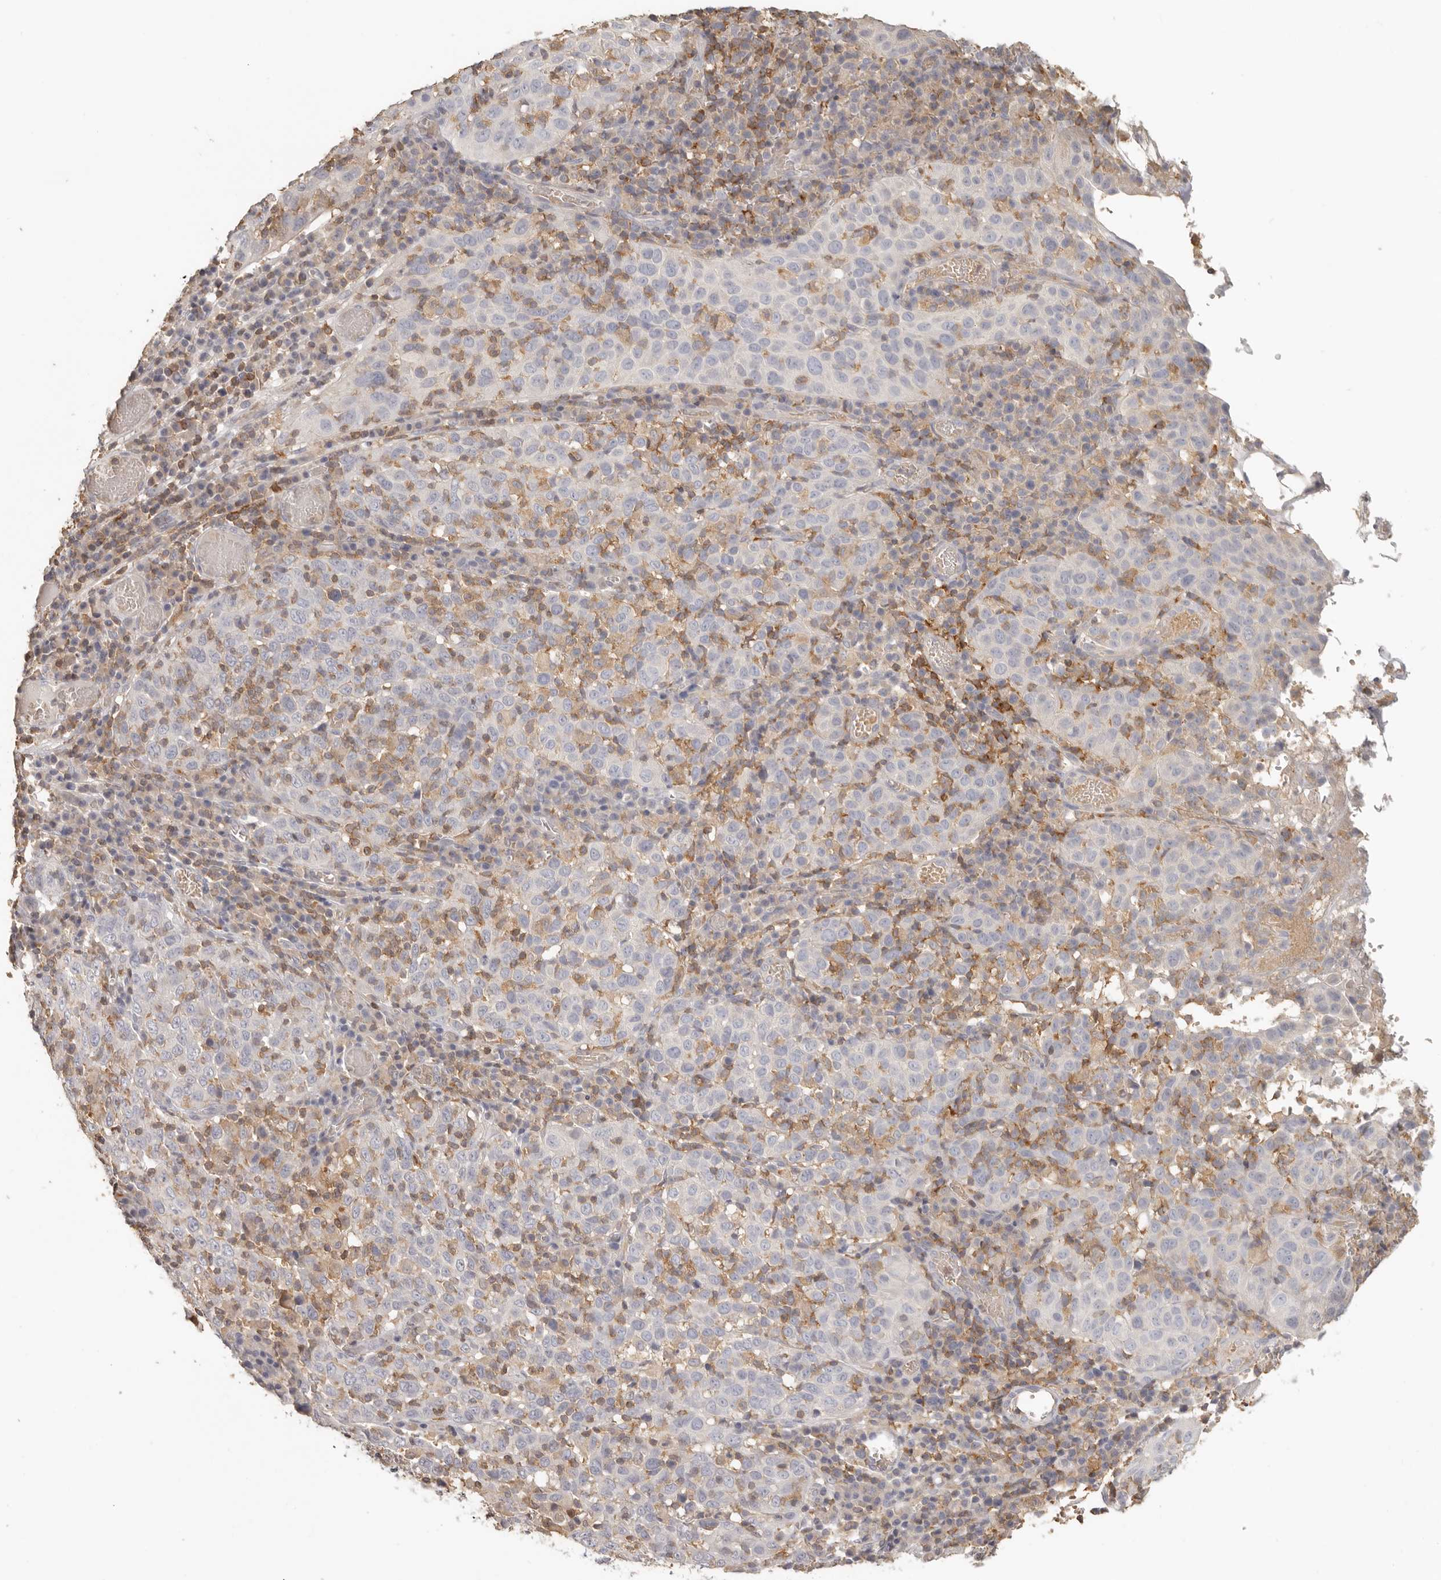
{"staining": {"intensity": "negative", "quantity": "none", "location": "none"}, "tissue": "cervical cancer", "cell_type": "Tumor cells", "image_type": "cancer", "snomed": [{"axis": "morphology", "description": "Squamous cell carcinoma, NOS"}, {"axis": "topography", "description": "Cervix"}], "caption": "This is an immunohistochemistry micrograph of human cervical squamous cell carcinoma. There is no positivity in tumor cells.", "gene": "CSK", "patient": {"sex": "female", "age": 46}}